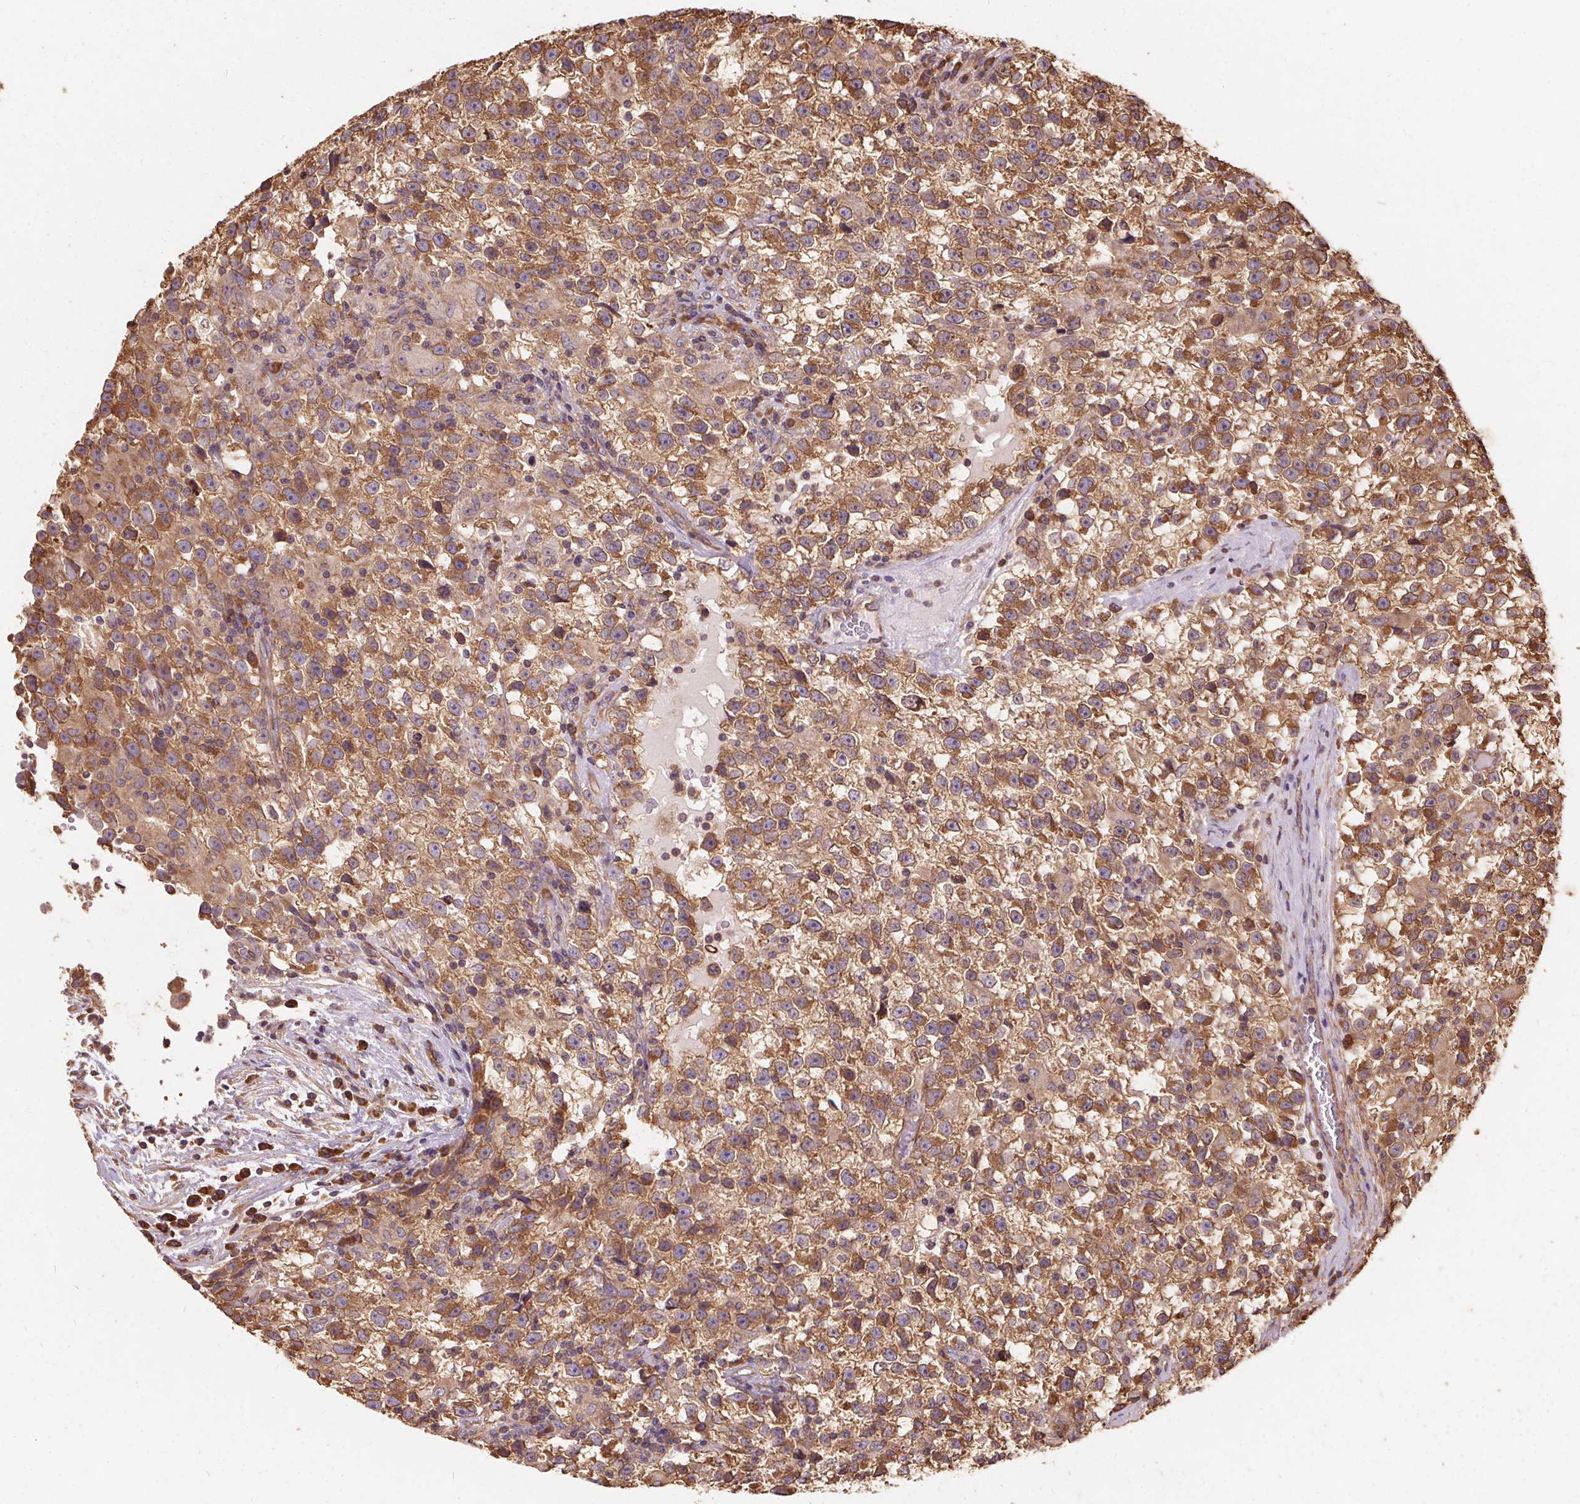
{"staining": {"intensity": "moderate", "quantity": ">75%", "location": "cytoplasmic/membranous"}, "tissue": "testis cancer", "cell_type": "Tumor cells", "image_type": "cancer", "snomed": [{"axis": "morphology", "description": "Seminoma, NOS"}, {"axis": "topography", "description": "Testis"}], "caption": "Immunohistochemical staining of human seminoma (testis) reveals medium levels of moderate cytoplasmic/membranous positivity in approximately >75% of tumor cells. (DAB (3,3'-diaminobenzidine) IHC, brown staining for protein, blue staining for nuclei).", "gene": "EIF2S1", "patient": {"sex": "male", "age": 31}}